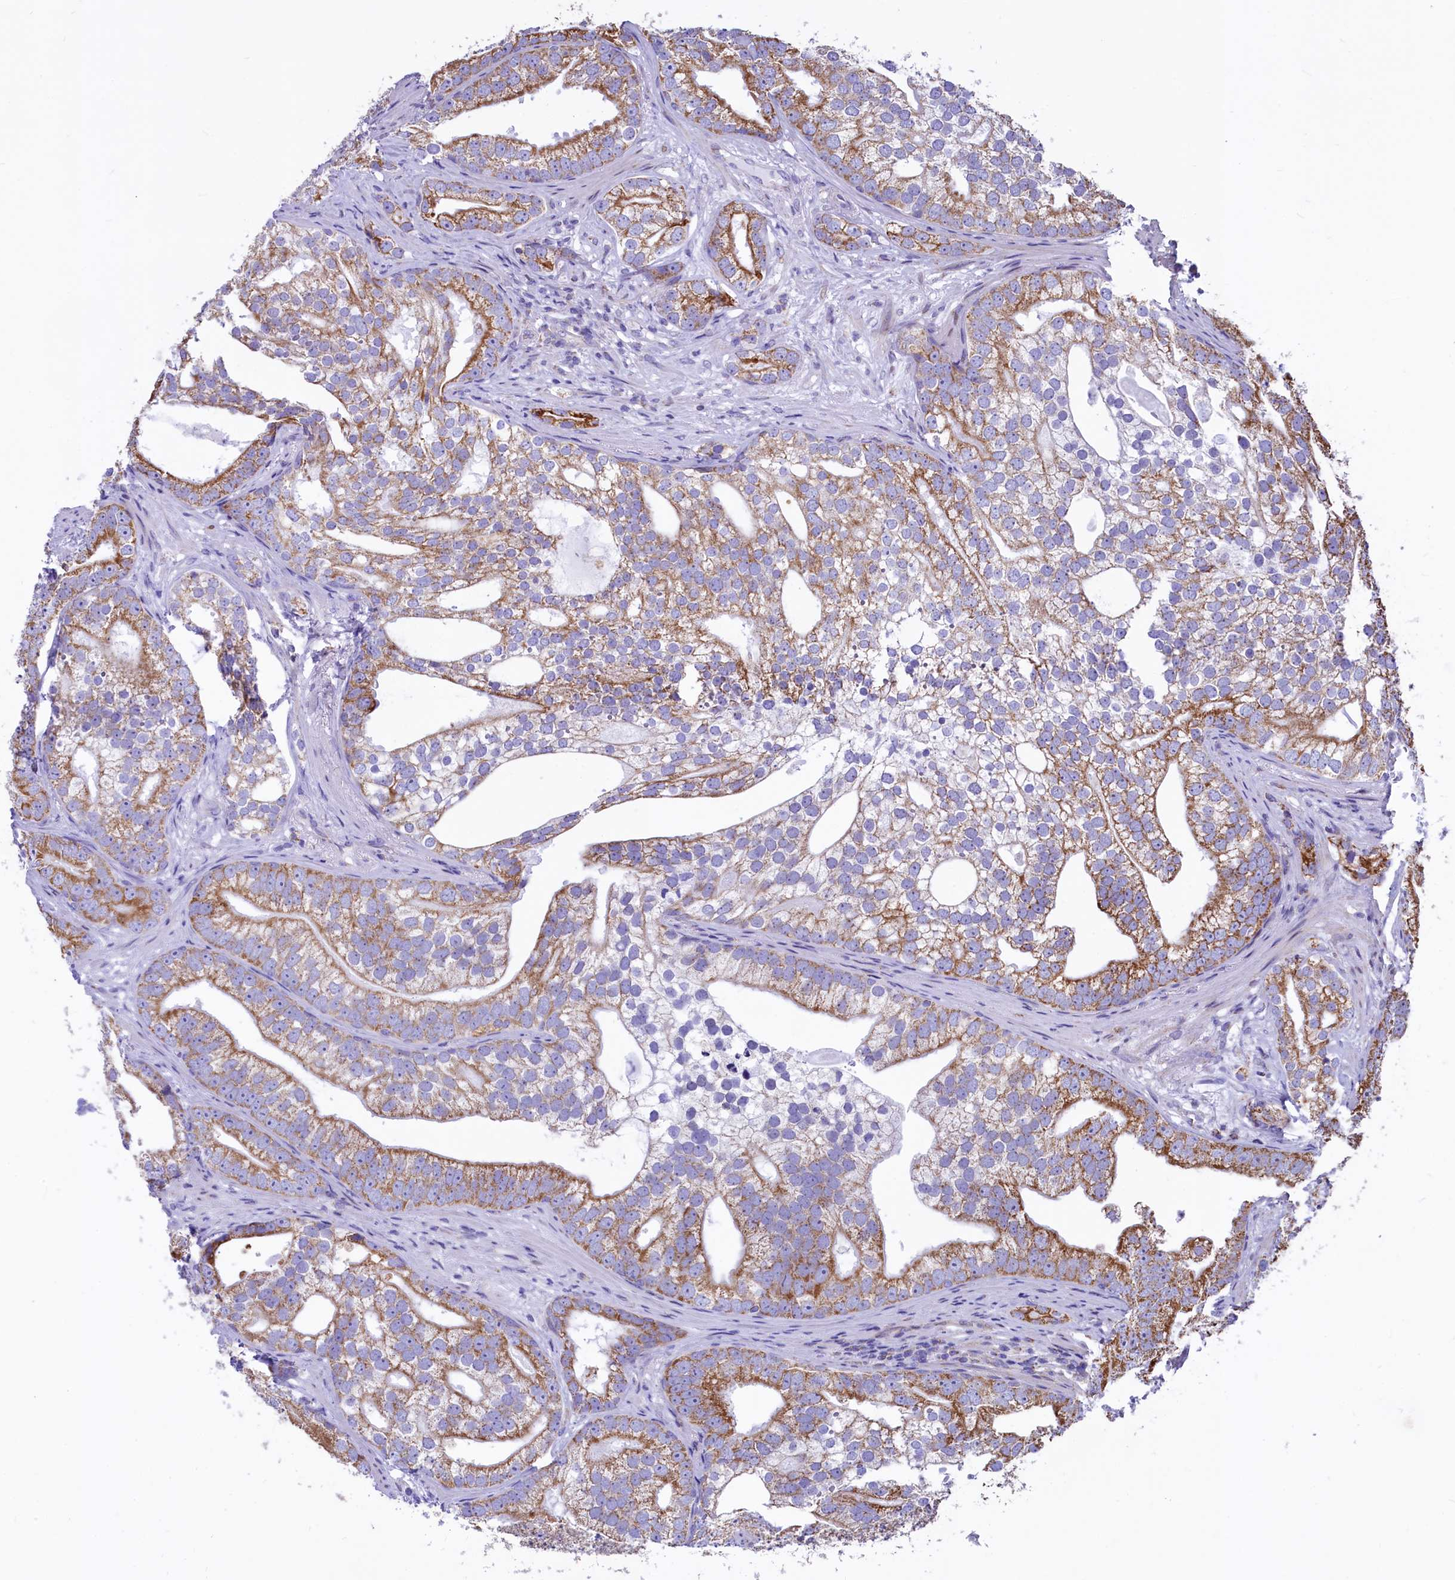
{"staining": {"intensity": "moderate", "quantity": "25%-75%", "location": "cytoplasmic/membranous"}, "tissue": "prostate cancer", "cell_type": "Tumor cells", "image_type": "cancer", "snomed": [{"axis": "morphology", "description": "Adenocarcinoma, High grade"}, {"axis": "topography", "description": "Prostate"}], "caption": "The histopathology image shows a brown stain indicating the presence of a protein in the cytoplasmic/membranous of tumor cells in high-grade adenocarcinoma (prostate). (brown staining indicates protein expression, while blue staining denotes nuclei).", "gene": "VWCE", "patient": {"sex": "male", "age": 75}}